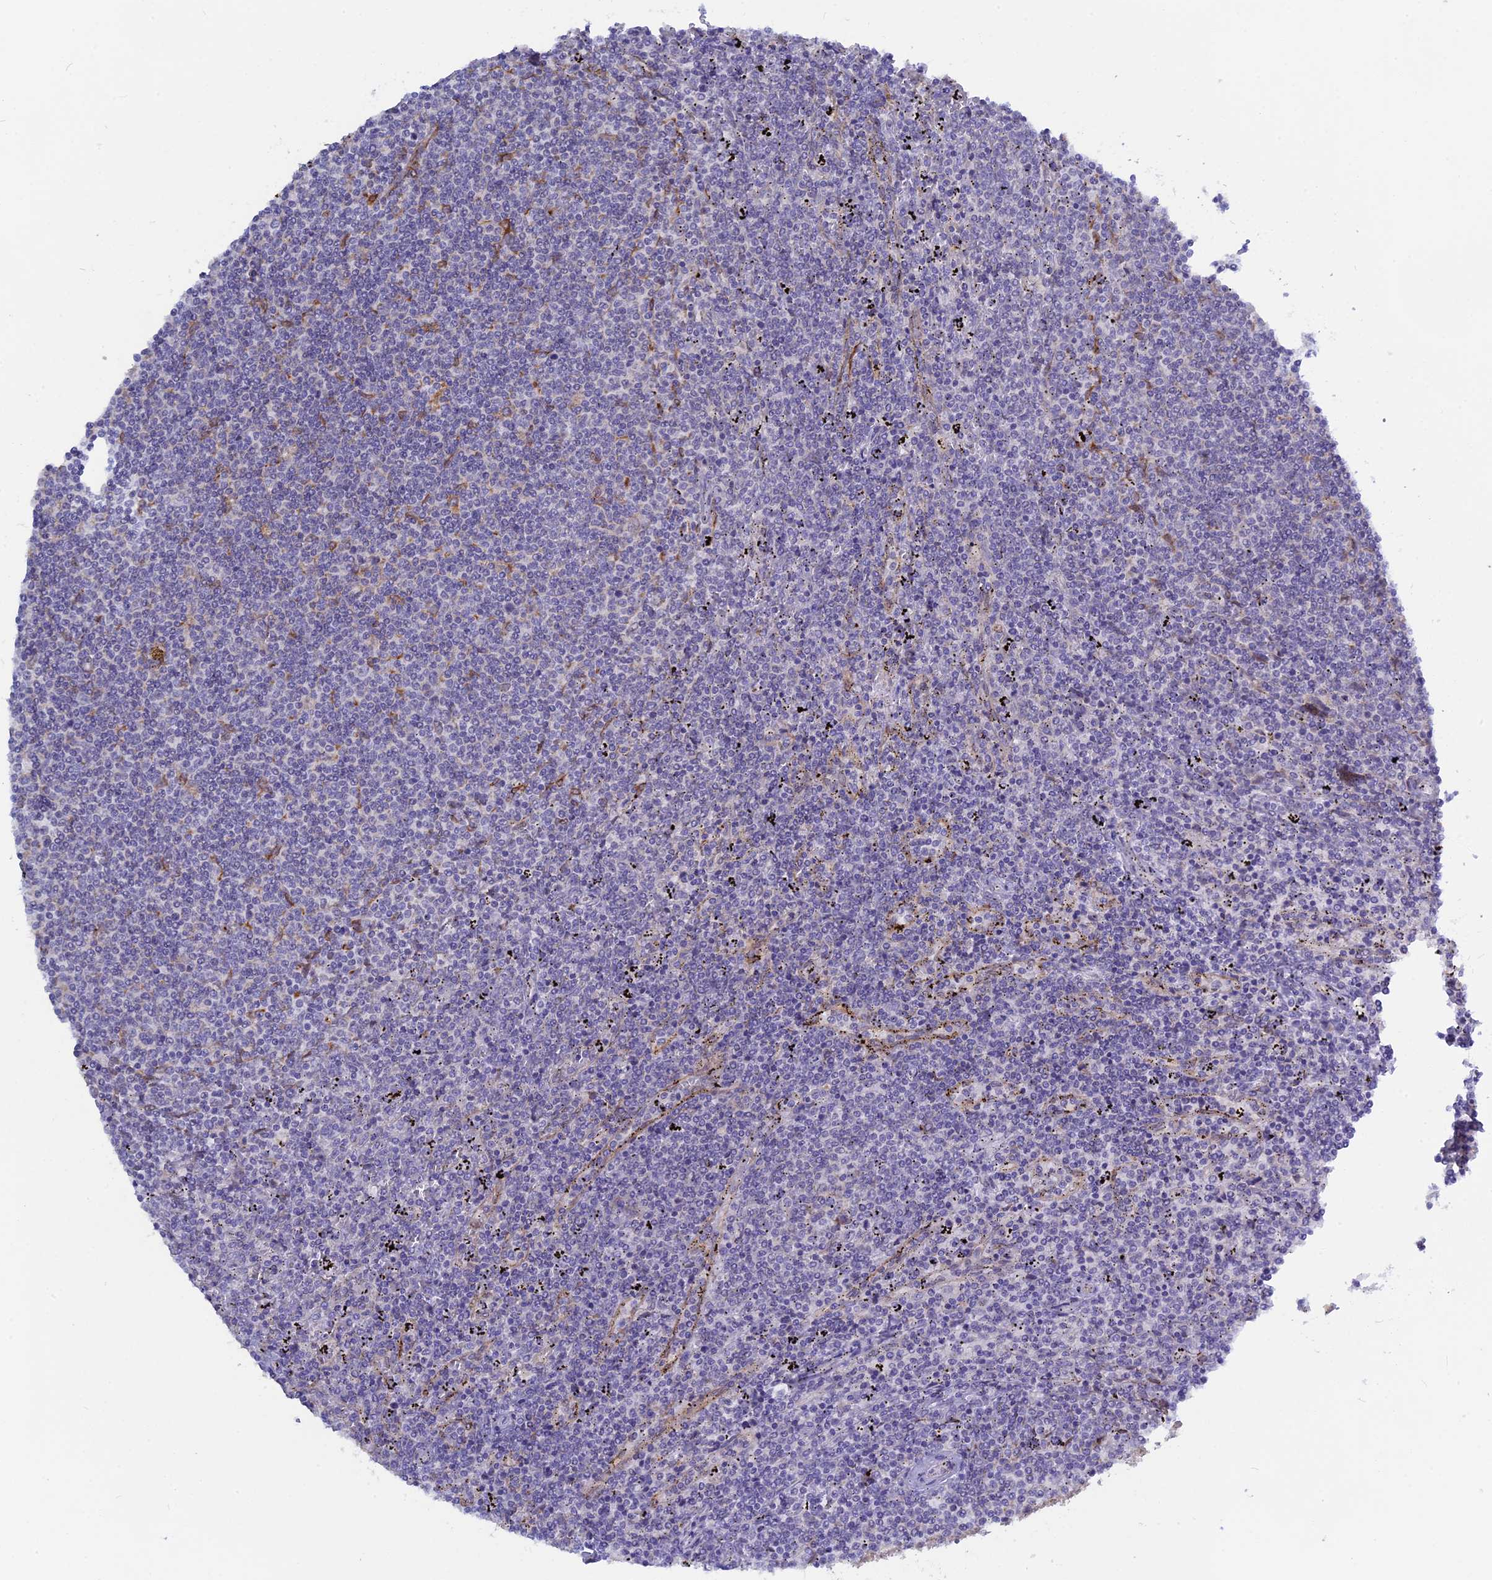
{"staining": {"intensity": "negative", "quantity": "none", "location": "none"}, "tissue": "lymphoma", "cell_type": "Tumor cells", "image_type": "cancer", "snomed": [{"axis": "morphology", "description": "Malignant lymphoma, non-Hodgkin's type, Low grade"}, {"axis": "topography", "description": "Spleen"}], "caption": "Human malignant lymphoma, non-Hodgkin's type (low-grade) stained for a protein using immunohistochemistry (IHC) demonstrates no positivity in tumor cells.", "gene": "TLCD1", "patient": {"sex": "female", "age": 50}}